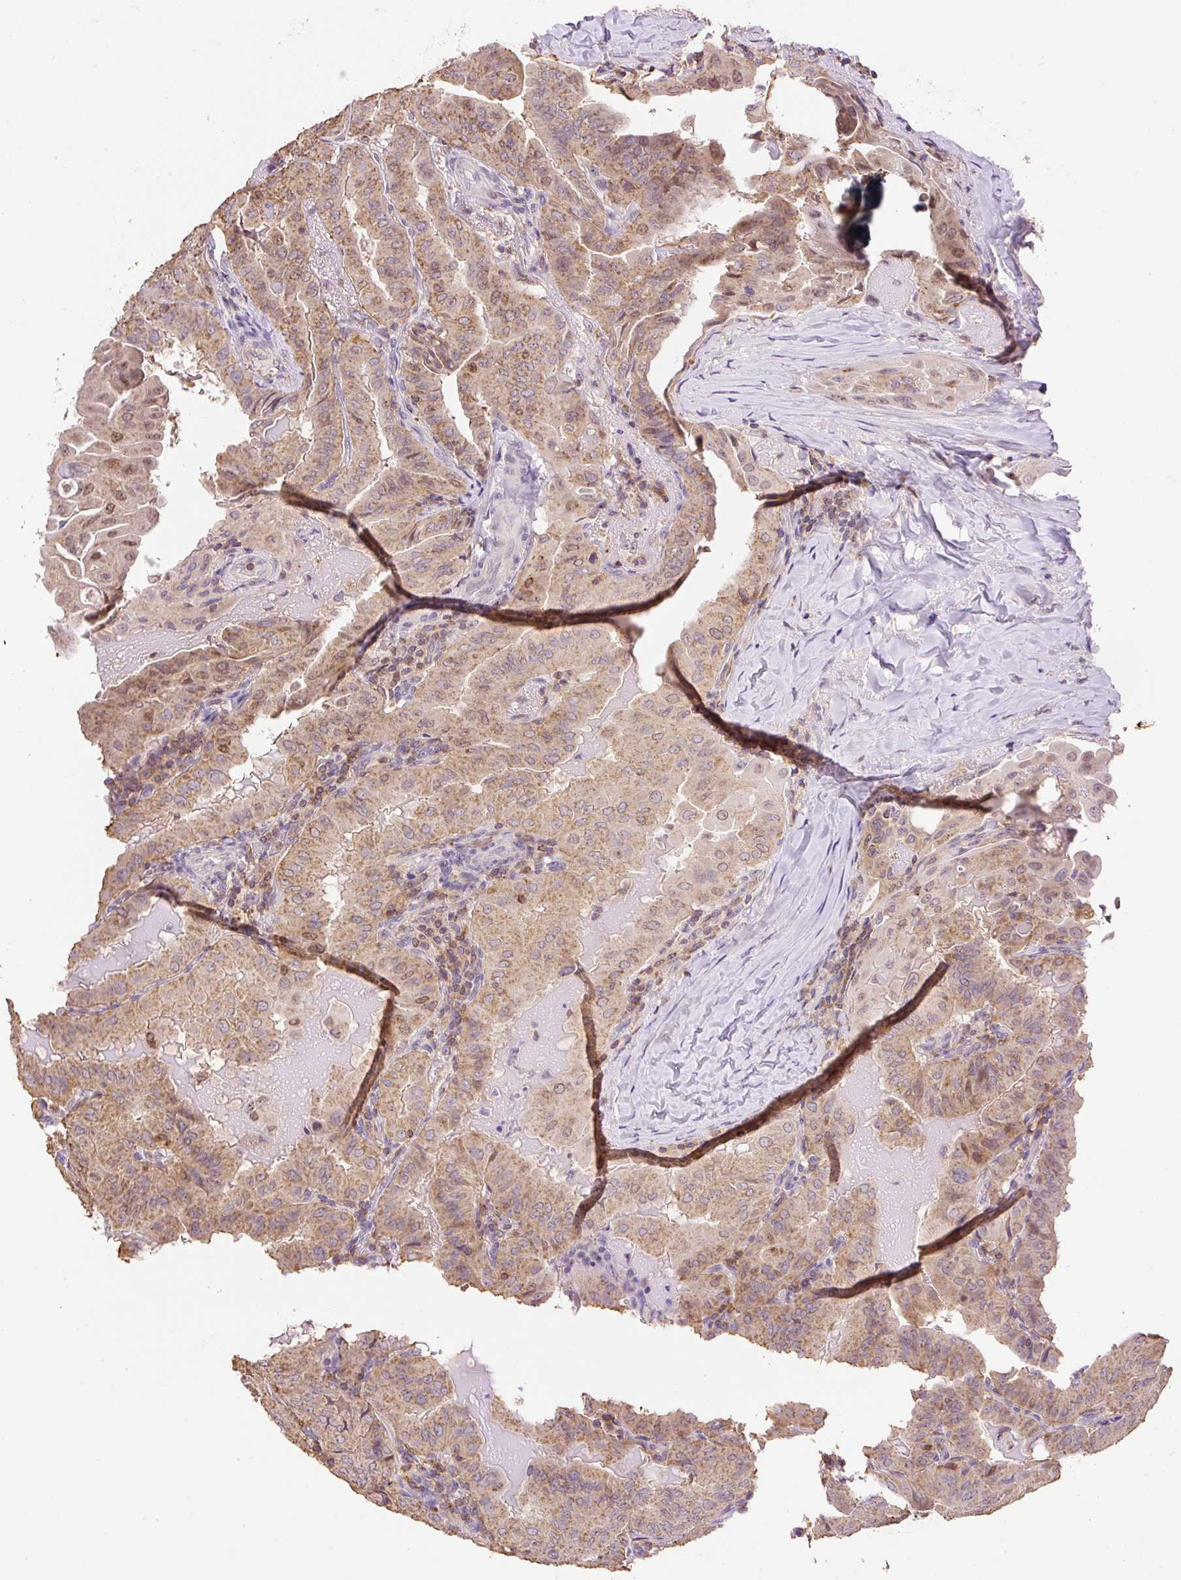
{"staining": {"intensity": "moderate", "quantity": ">75%", "location": "cytoplasmic/membranous"}, "tissue": "thyroid cancer", "cell_type": "Tumor cells", "image_type": "cancer", "snomed": [{"axis": "morphology", "description": "Papillary adenocarcinoma, NOS"}, {"axis": "topography", "description": "Thyroid gland"}], "caption": "Immunohistochemistry (IHC) (DAB) staining of human papillary adenocarcinoma (thyroid) shows moderate cytoplasmic/membranous protein expression in approximately >75% of tumor cells. Using DAB (brown) and hematoxylin (blue) stains, captured at high magnification using brightfield microscopy.", "gene": "CARD11", "patient": {"sex": "female", "age": 68}}